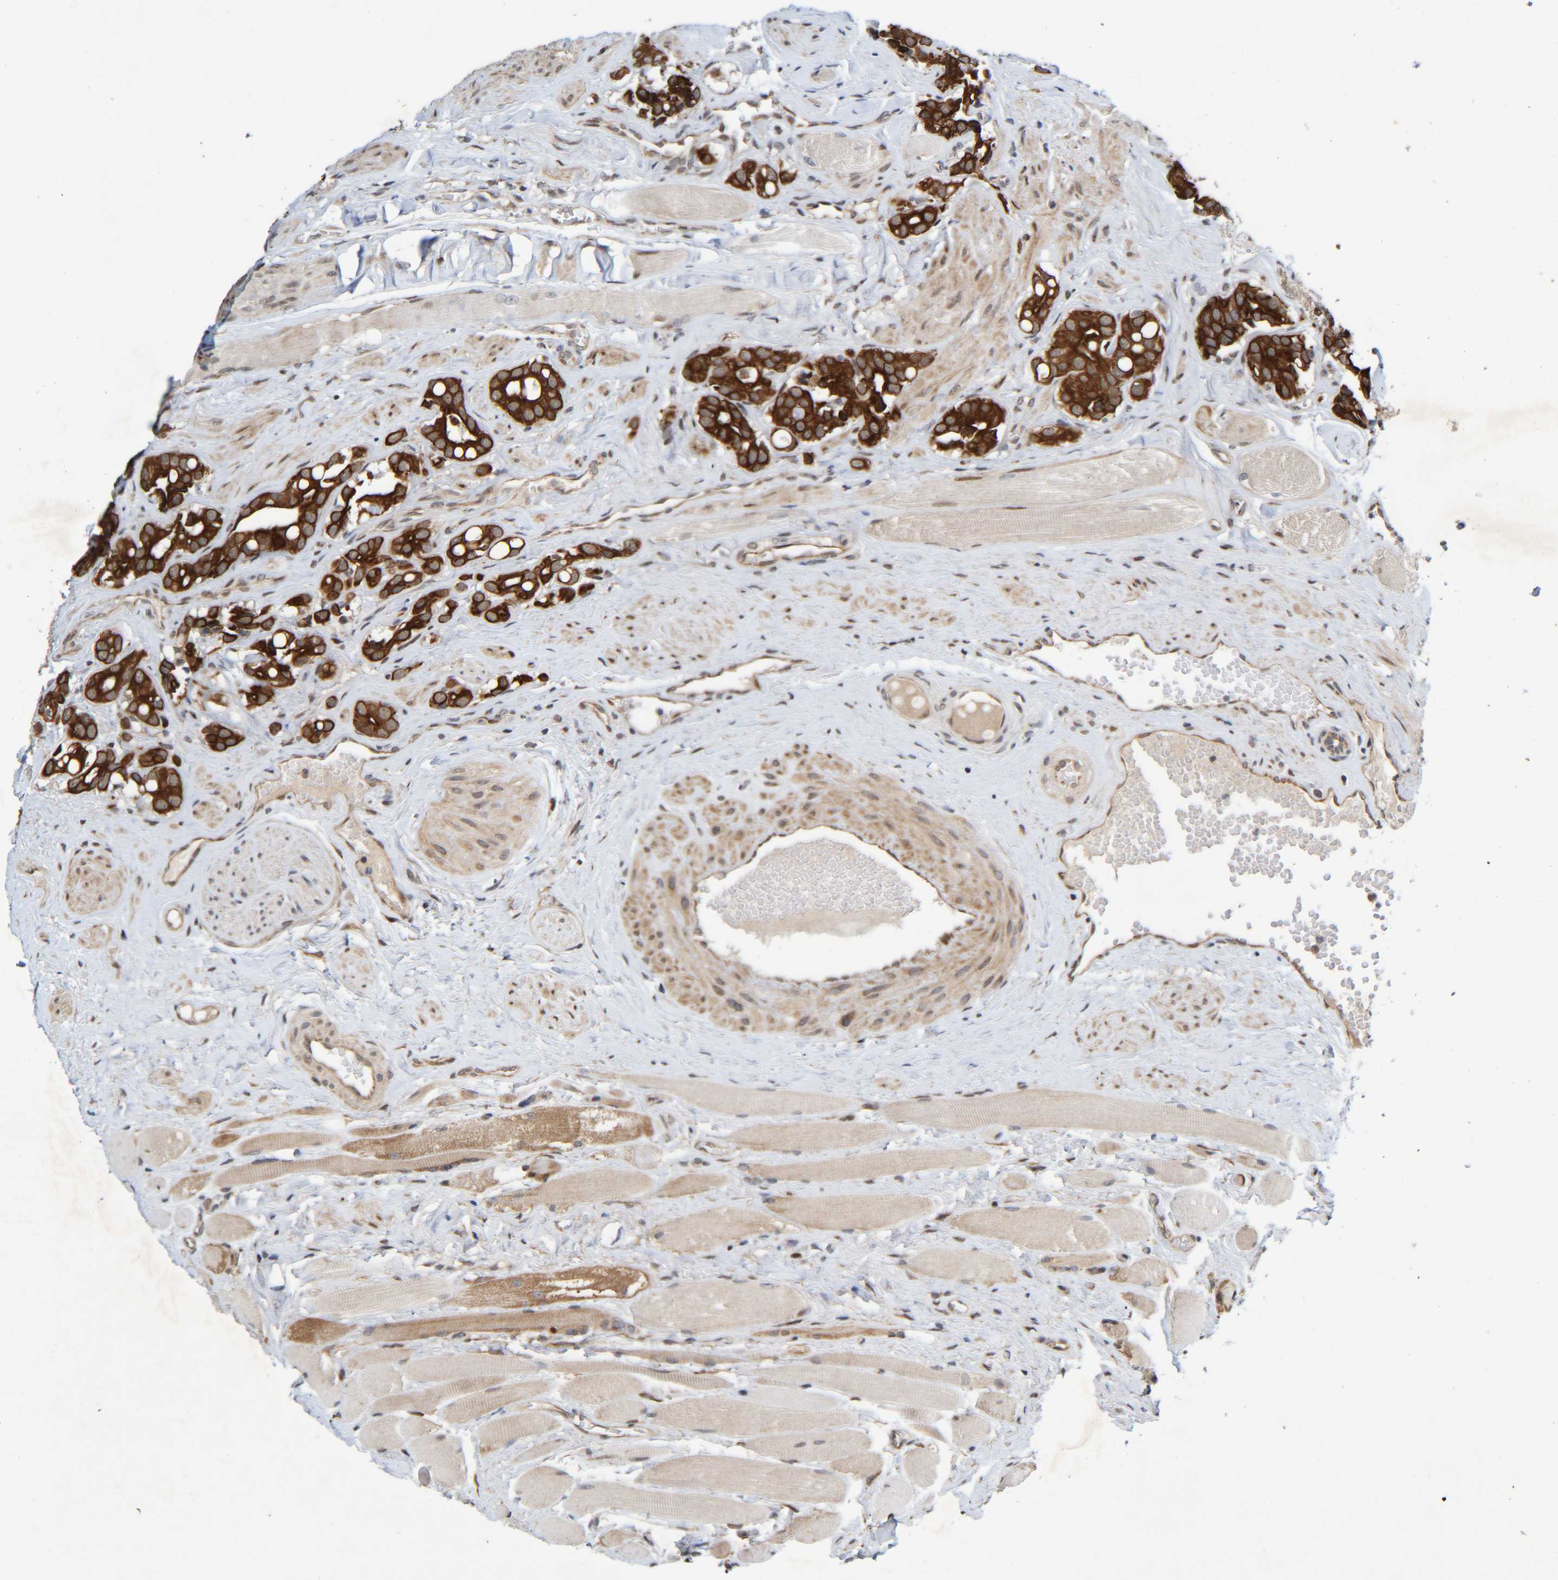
{"staining": {"intensity": "strong", "quantity": ">75%", "location": "cytoplasmic/membranous"}, "tissue": "prostate cancer", "cell_type": "Tumor cells", "image_type": "cancer", "snomed": [{"axis": "morphology", "description": "Adenocarcinoma, High grade"}, {"axis": "topography", "description": "Prostate"}], "caption": "The micrograph demonstrates staining of prostate cancer (adenocarcinoma (high-grade)), revealing strong cytoplasmic/membranous protein staining (brown color) within tumor cells. (IHC, brightfield microscopy, high magnification).", "gene": "CCDC57", "patient": {"sex": "male", "age": 52}}